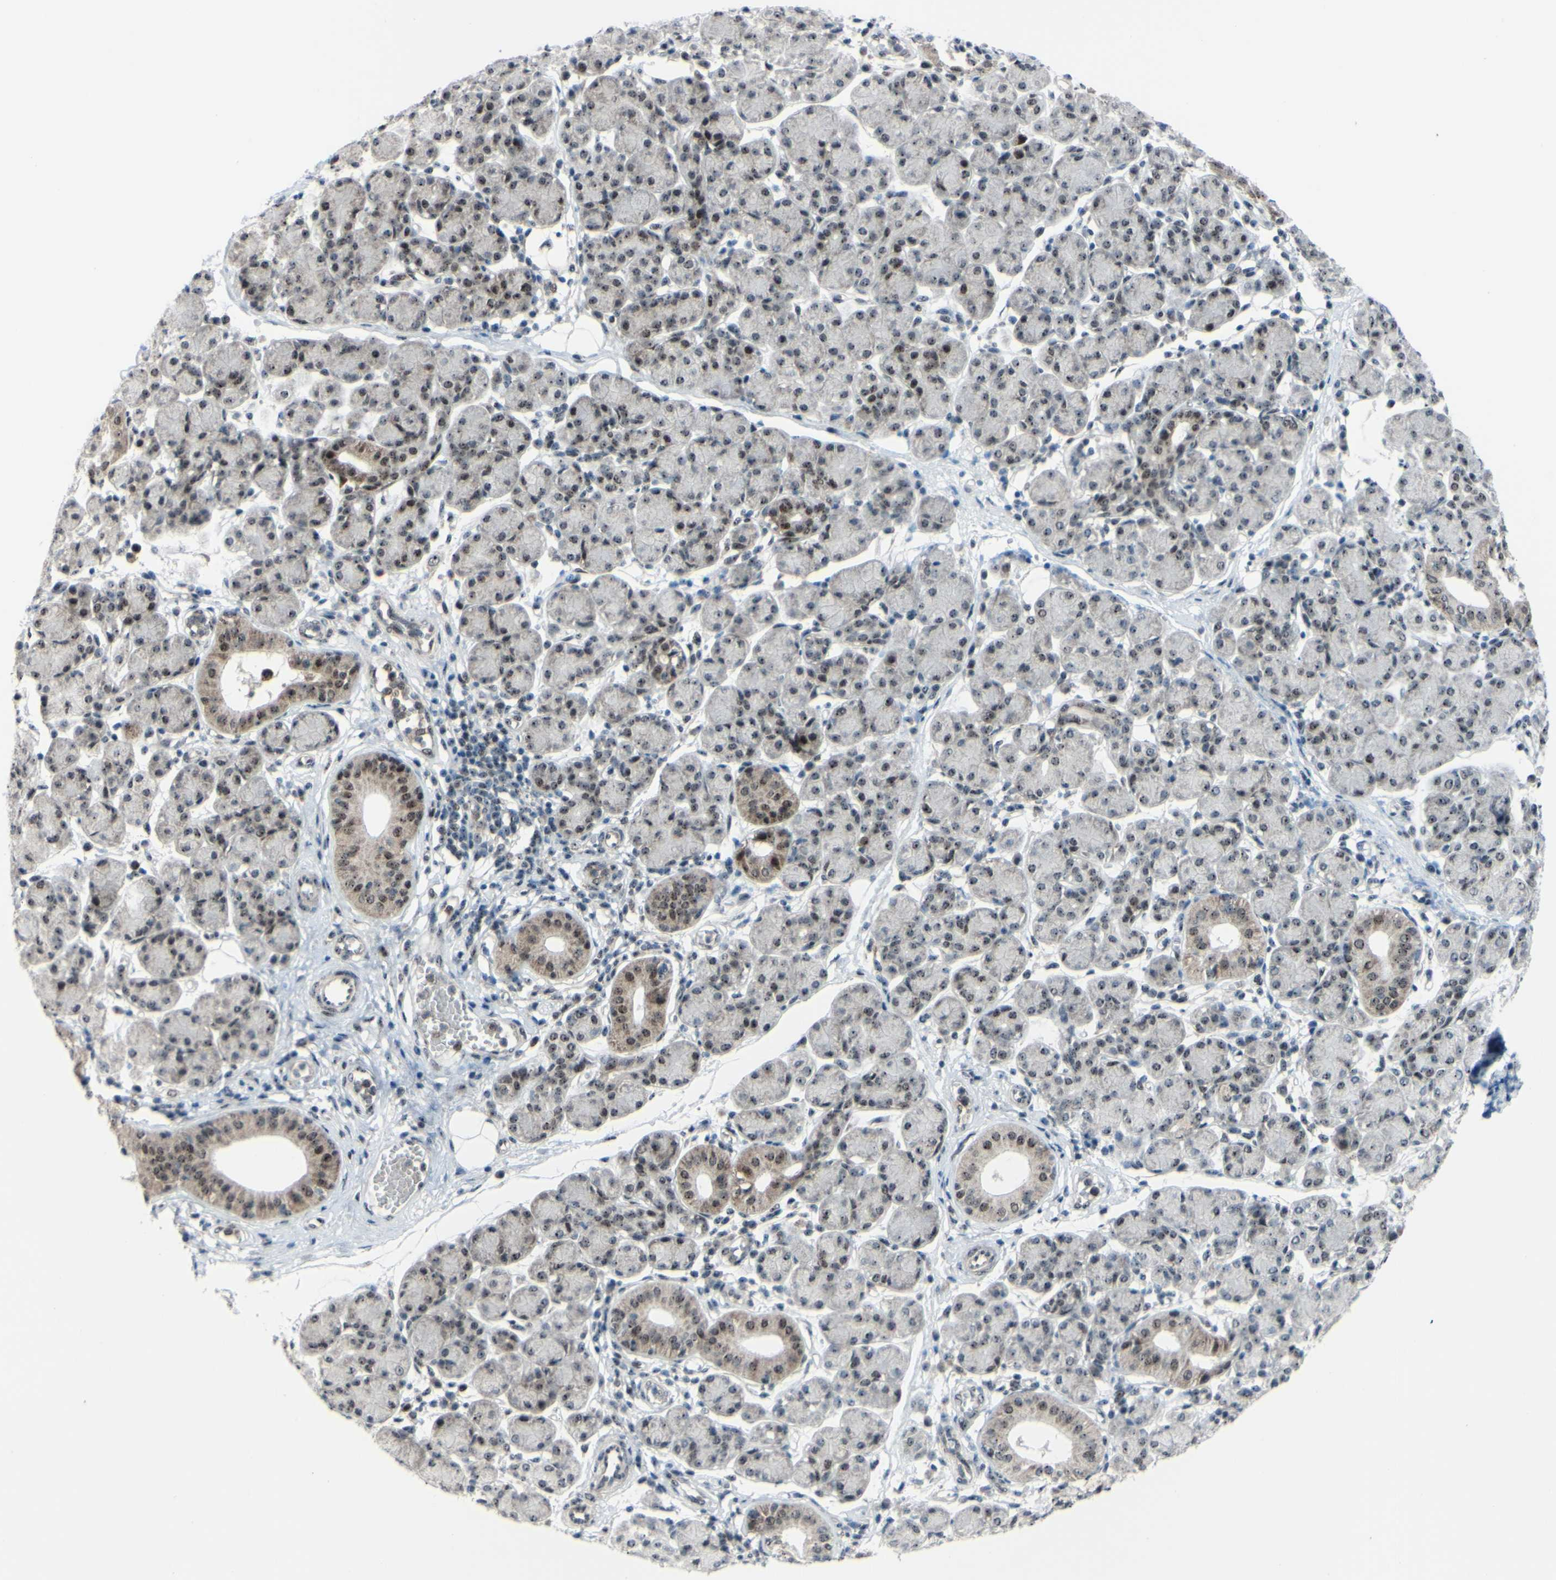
{"staining": {"intensity": "moderate", "quantity": "25%-75%", "location": "cytoplasmic/membranous,nuclear"}, "tissue": "salivary gland", "cell_type": "Glandular cells", "image_type": "normal", "snomed": [{"axis": "morphology", "description": "Normal tissue, NOS"}, {"axis": "morphology", "description": "Inflammation, NOS"}, {"axis": "topography", "description": "Lymph node"}, {"axis": "topography", "description": "Salivary gland"}], "caption": "Immunohistochemistry (DAB (3,3'-diaminobenzidine)) staining of normal human salivary gland shows moderate cytoplasmic/membranous,nuclear protein staining in approximately 25%-75% of glandular cells.", "gene": "POLR1A", "patient": {"sex": "male", "age": 3}}